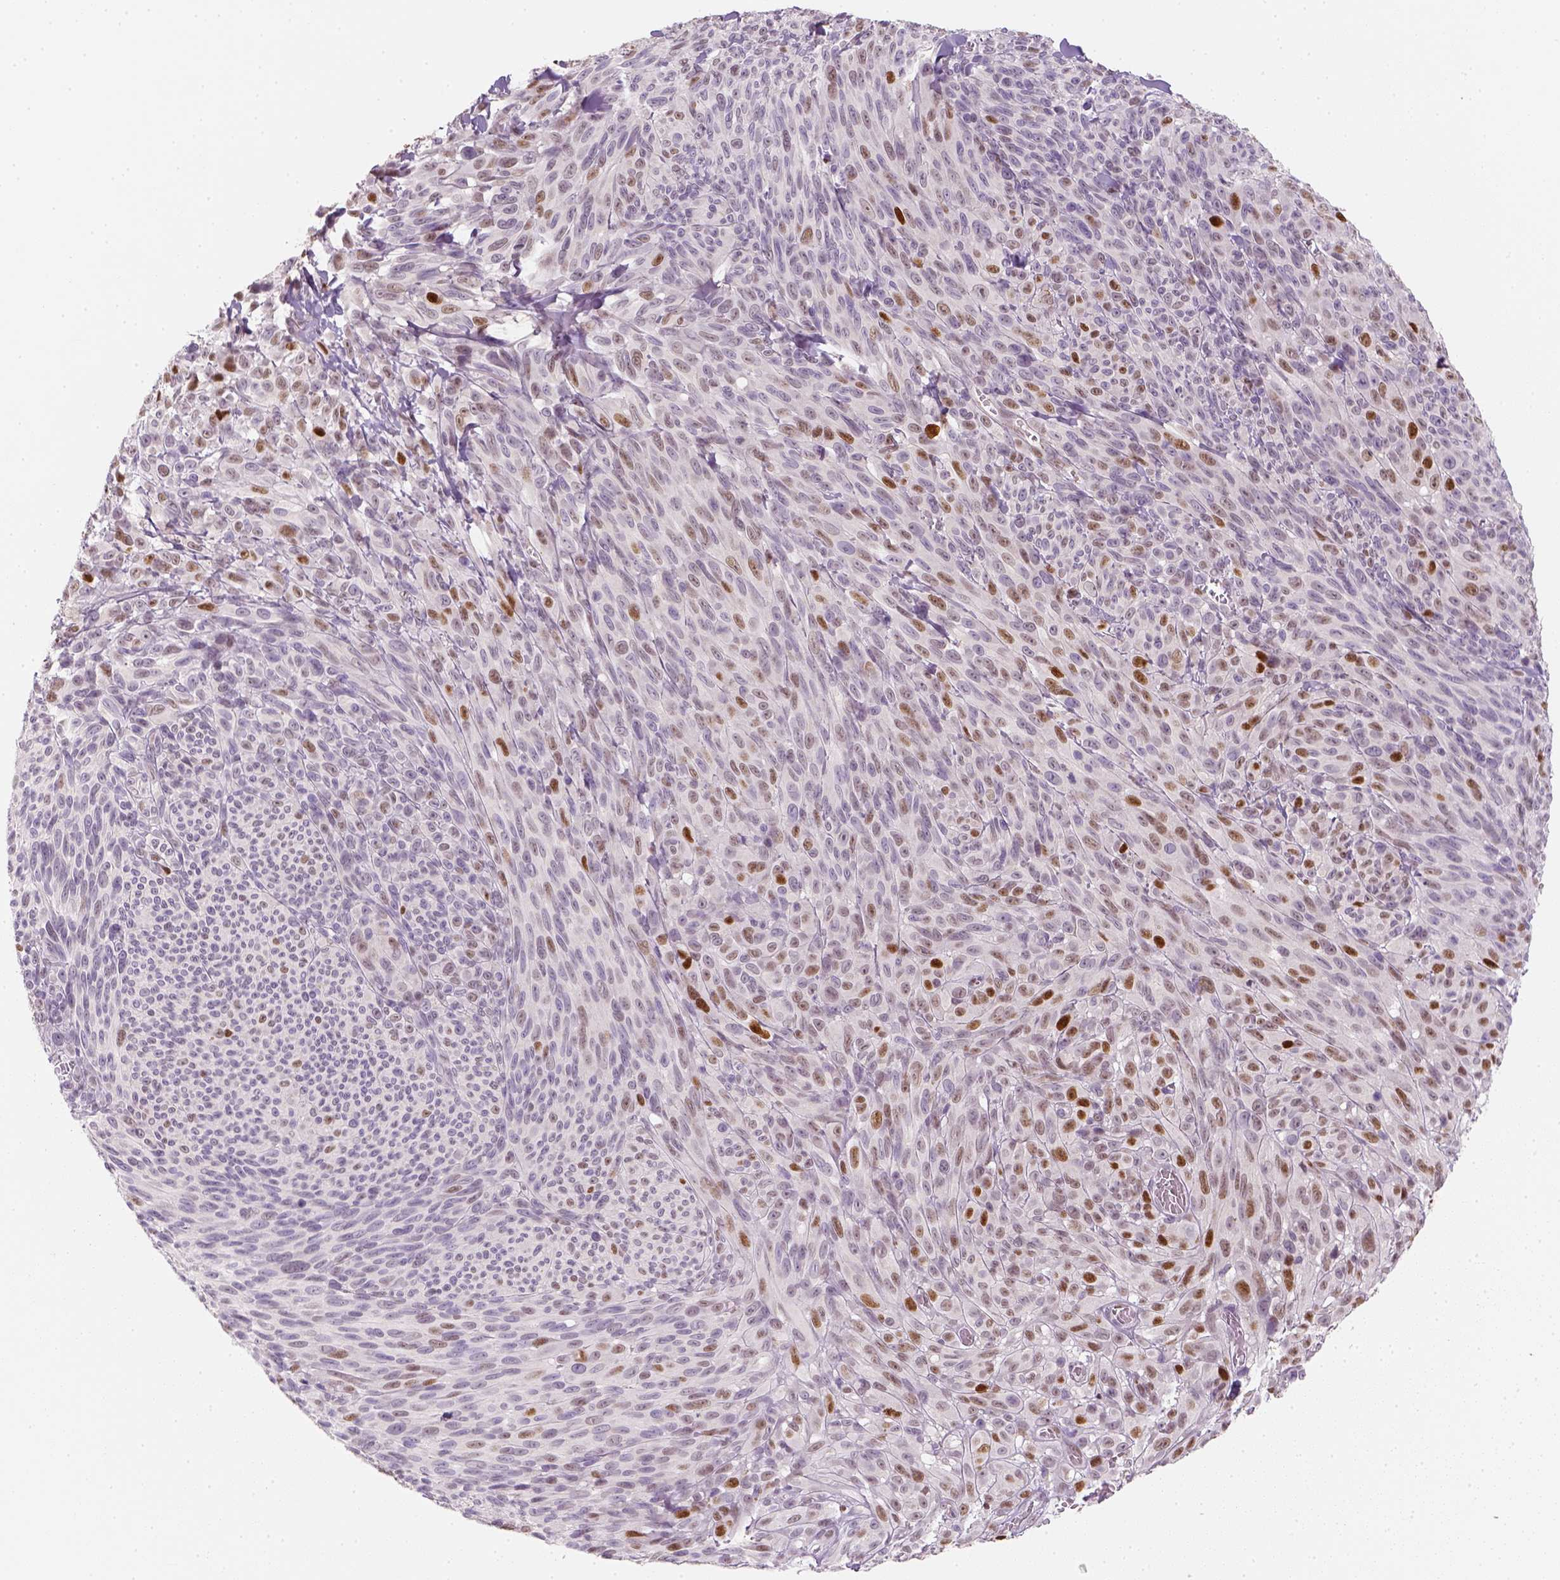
{"staining": {"intensity": "moderate", "quantity": "25%-75%", "location": "nuclear"}, "tissue": "melanoma", "cell_type": "Tumor cells", "image_type": "cancer", "snomed": [{"axis": "morphology", "description": "Malignant melanoma, NOS"}, {"axis": "topography", "description": "Skin"}], "caption": "Human malignant melanoma stained with a protein marker exhibits moderate staining in tumor cells.", "gene": "TP53", "patient": {"sex": "male", "age": 83}}